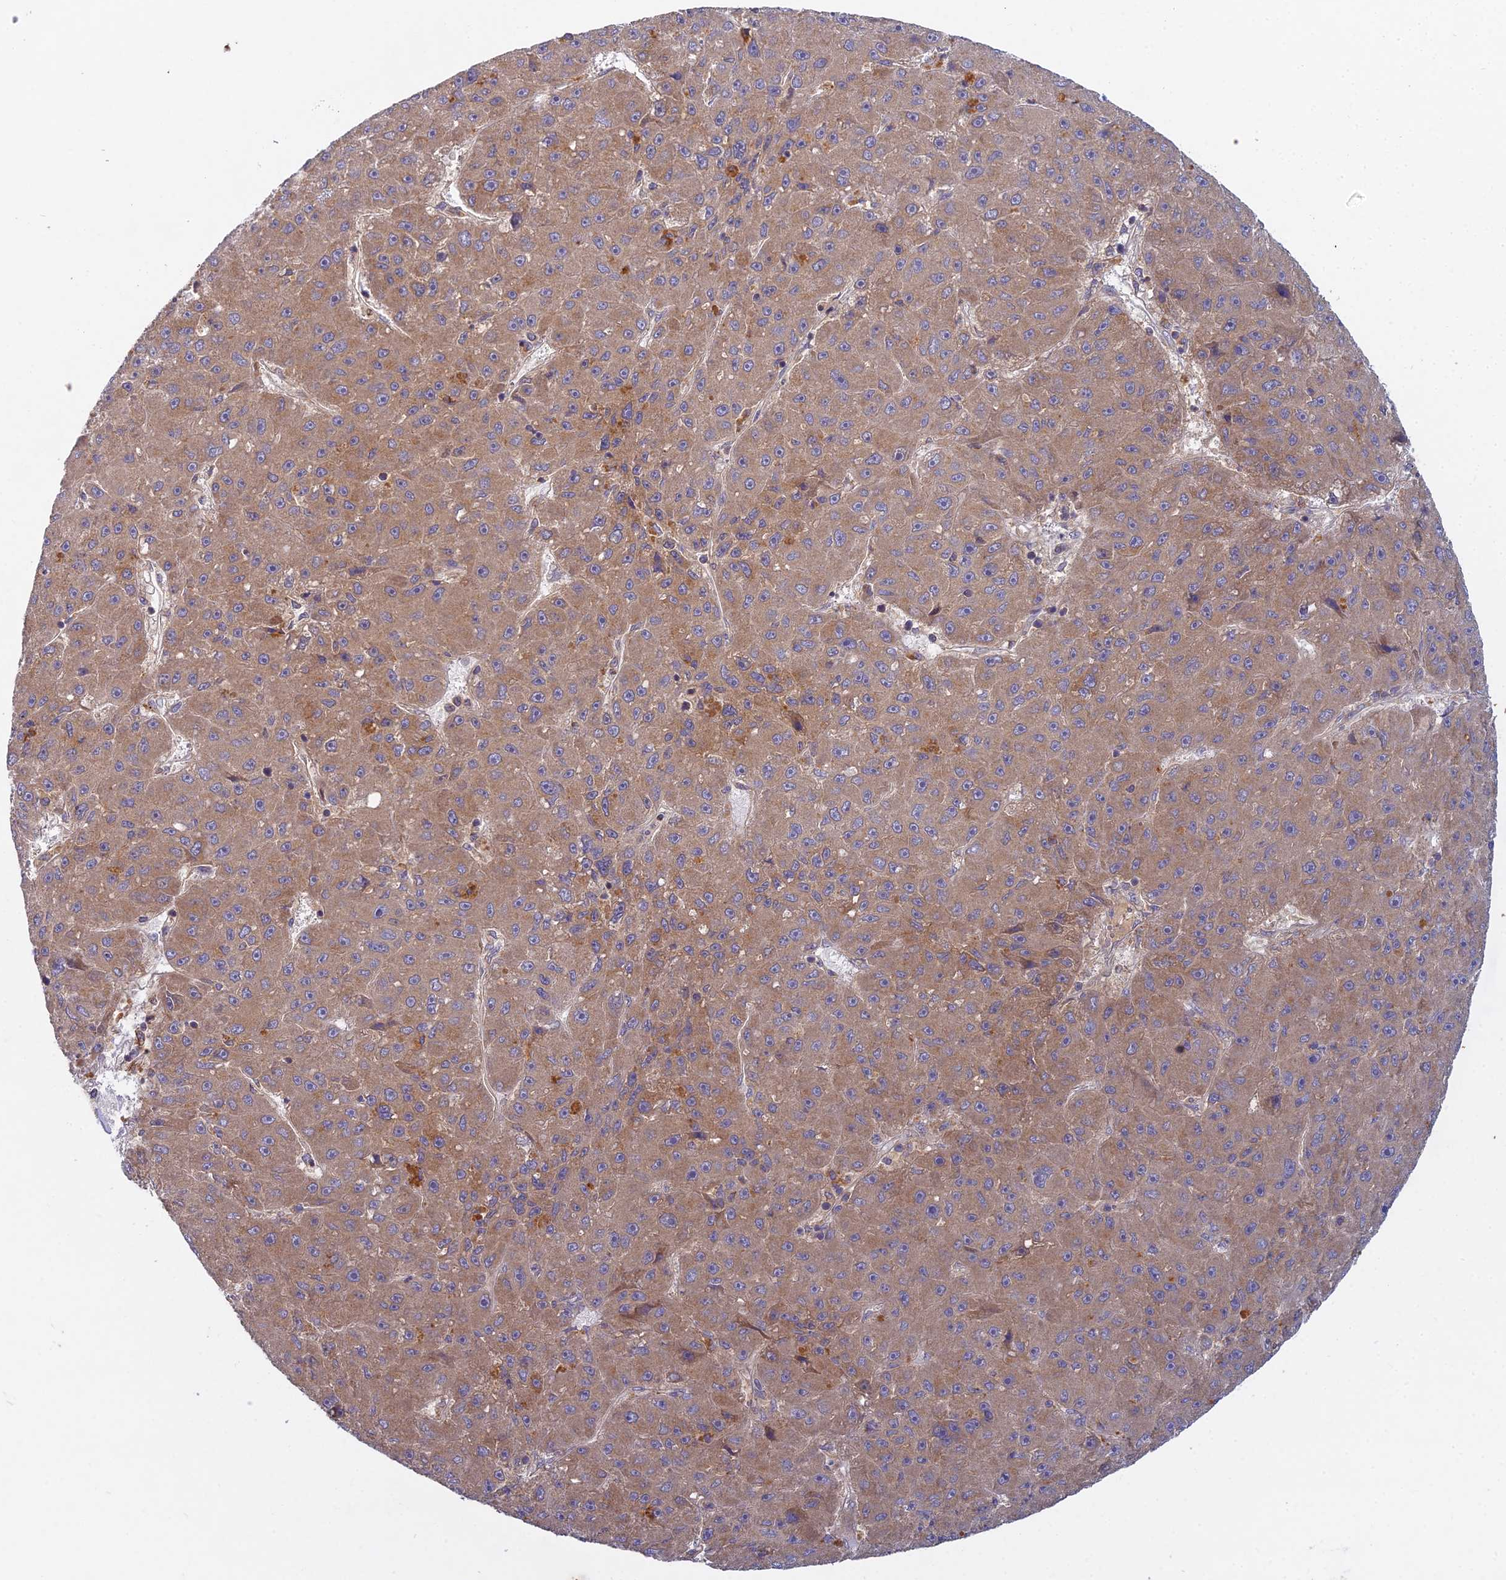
{"staining": {"intensity": "moderate", "quantity": ">75%", "location": "cytoplasmic/membranous"}, "tissue": "liver cancer", "cell_type": "Tumor cells", "image_type": "cancer", "snomed": [{"axis": "morphology", "description": "Carcinoma, Hepatocellular, NOS"}, {"axis": "topography", "description": "Liver"}], "caption": "There is medium levels of moderate cytoplasmic/membranous staining in tumor cells of liver hepatocellular carcinoma, as demonstrated by immunohistochemical staining (brown color).", "gene": "CCDC167", "patient": {"sex": "male", "age": 67}}